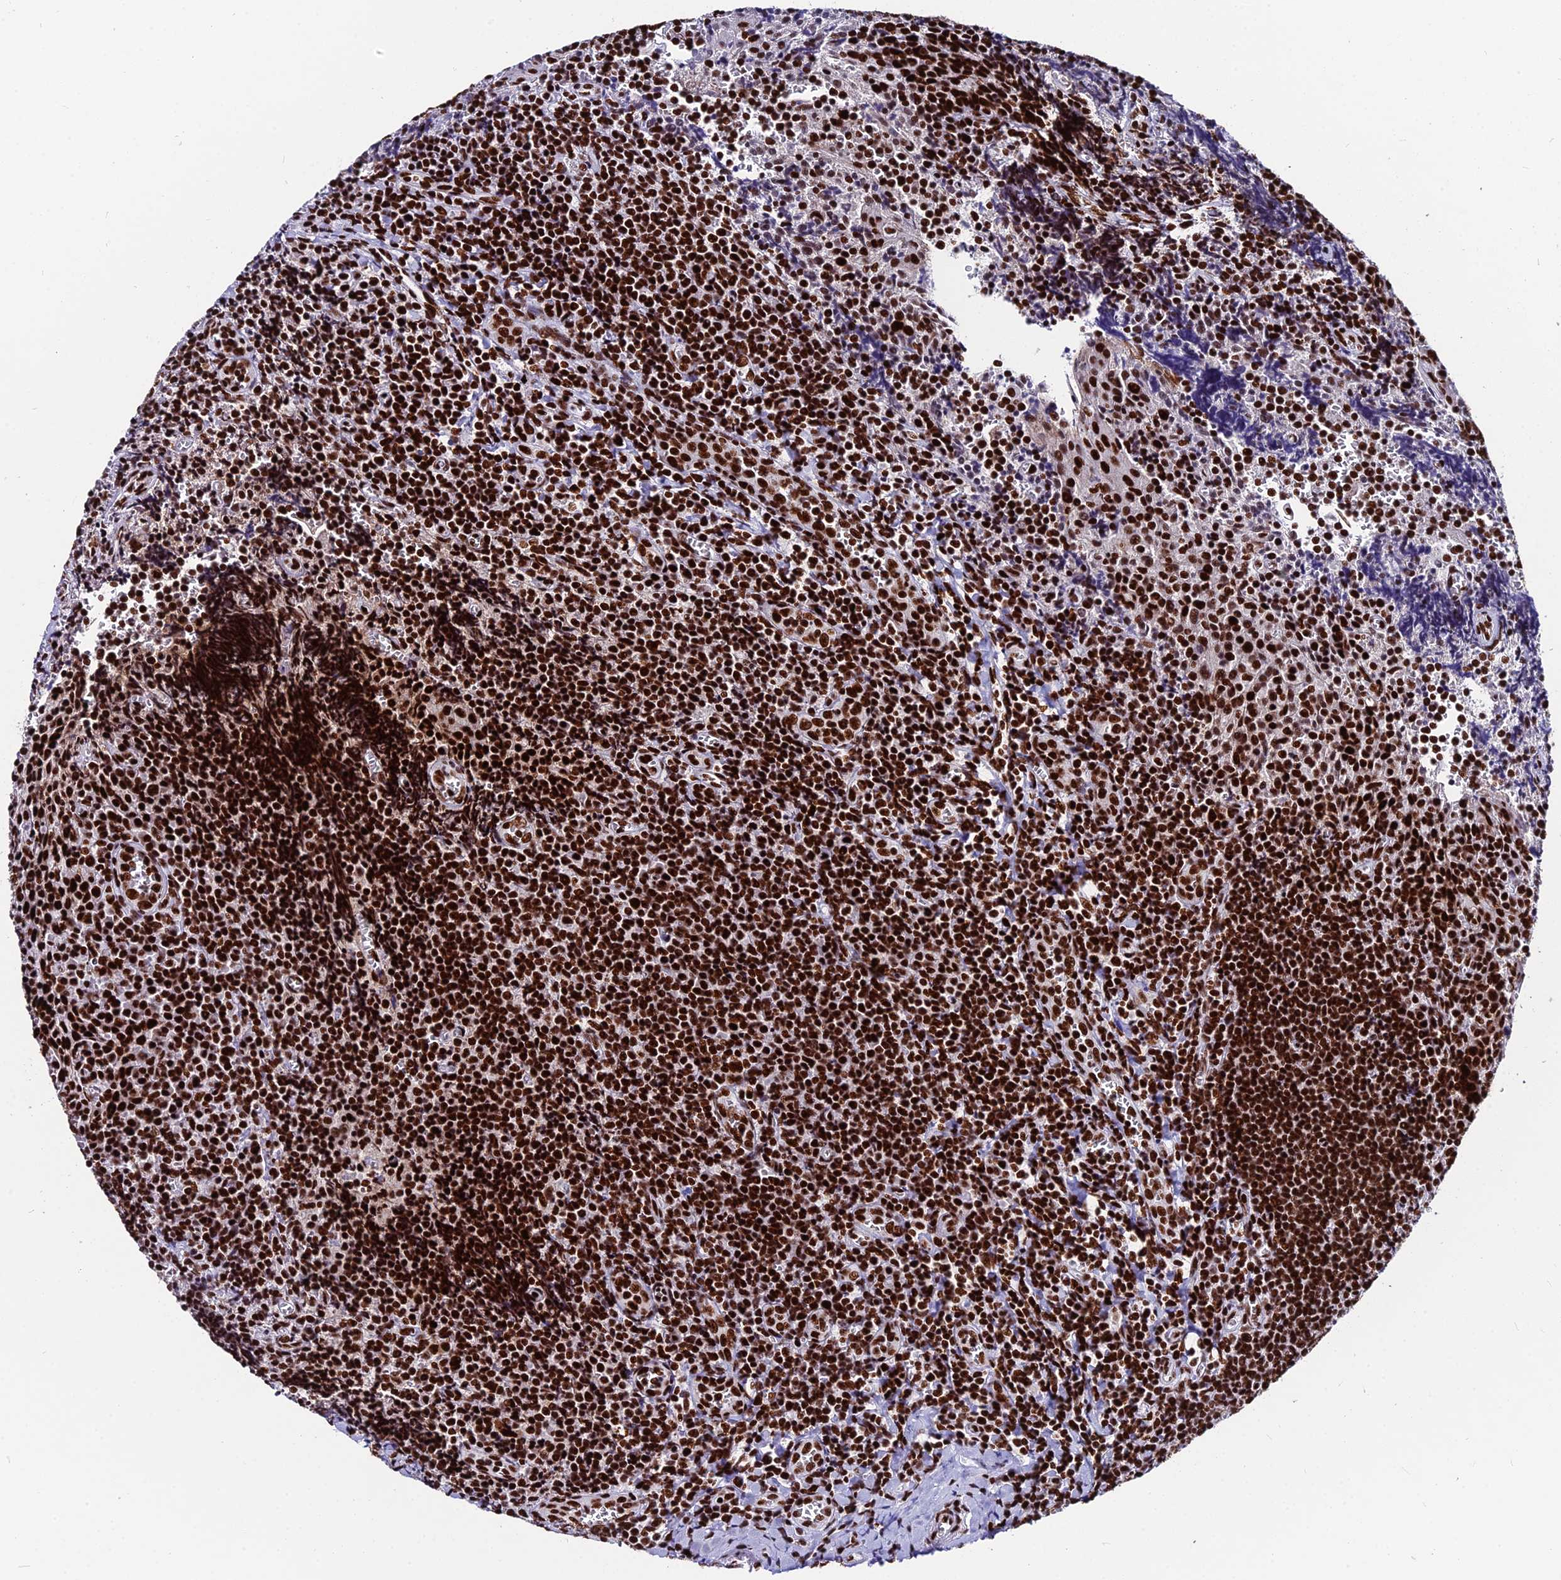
{"staining": {"intensity": "strong", "quantity": ">75%", "location": "nuclear"}, "tissue": "tonsil", "cell_type": "Germinal center cells", "image_type": "normal", "snomed": [{"axis": "morphology", "description": "Normal tissue, NOS"}, {"axis": "topography", "description": "Tonsil"}], "caption": "Brown immunohistochemical staining in unremarkable tonsil demonstrates strong nuclear staining in approximately >75% of germinal center cells. Nuclei are stained in blue.", "gene": "HNRNPH1", "patient": {"sex": "male", "age": 27}}